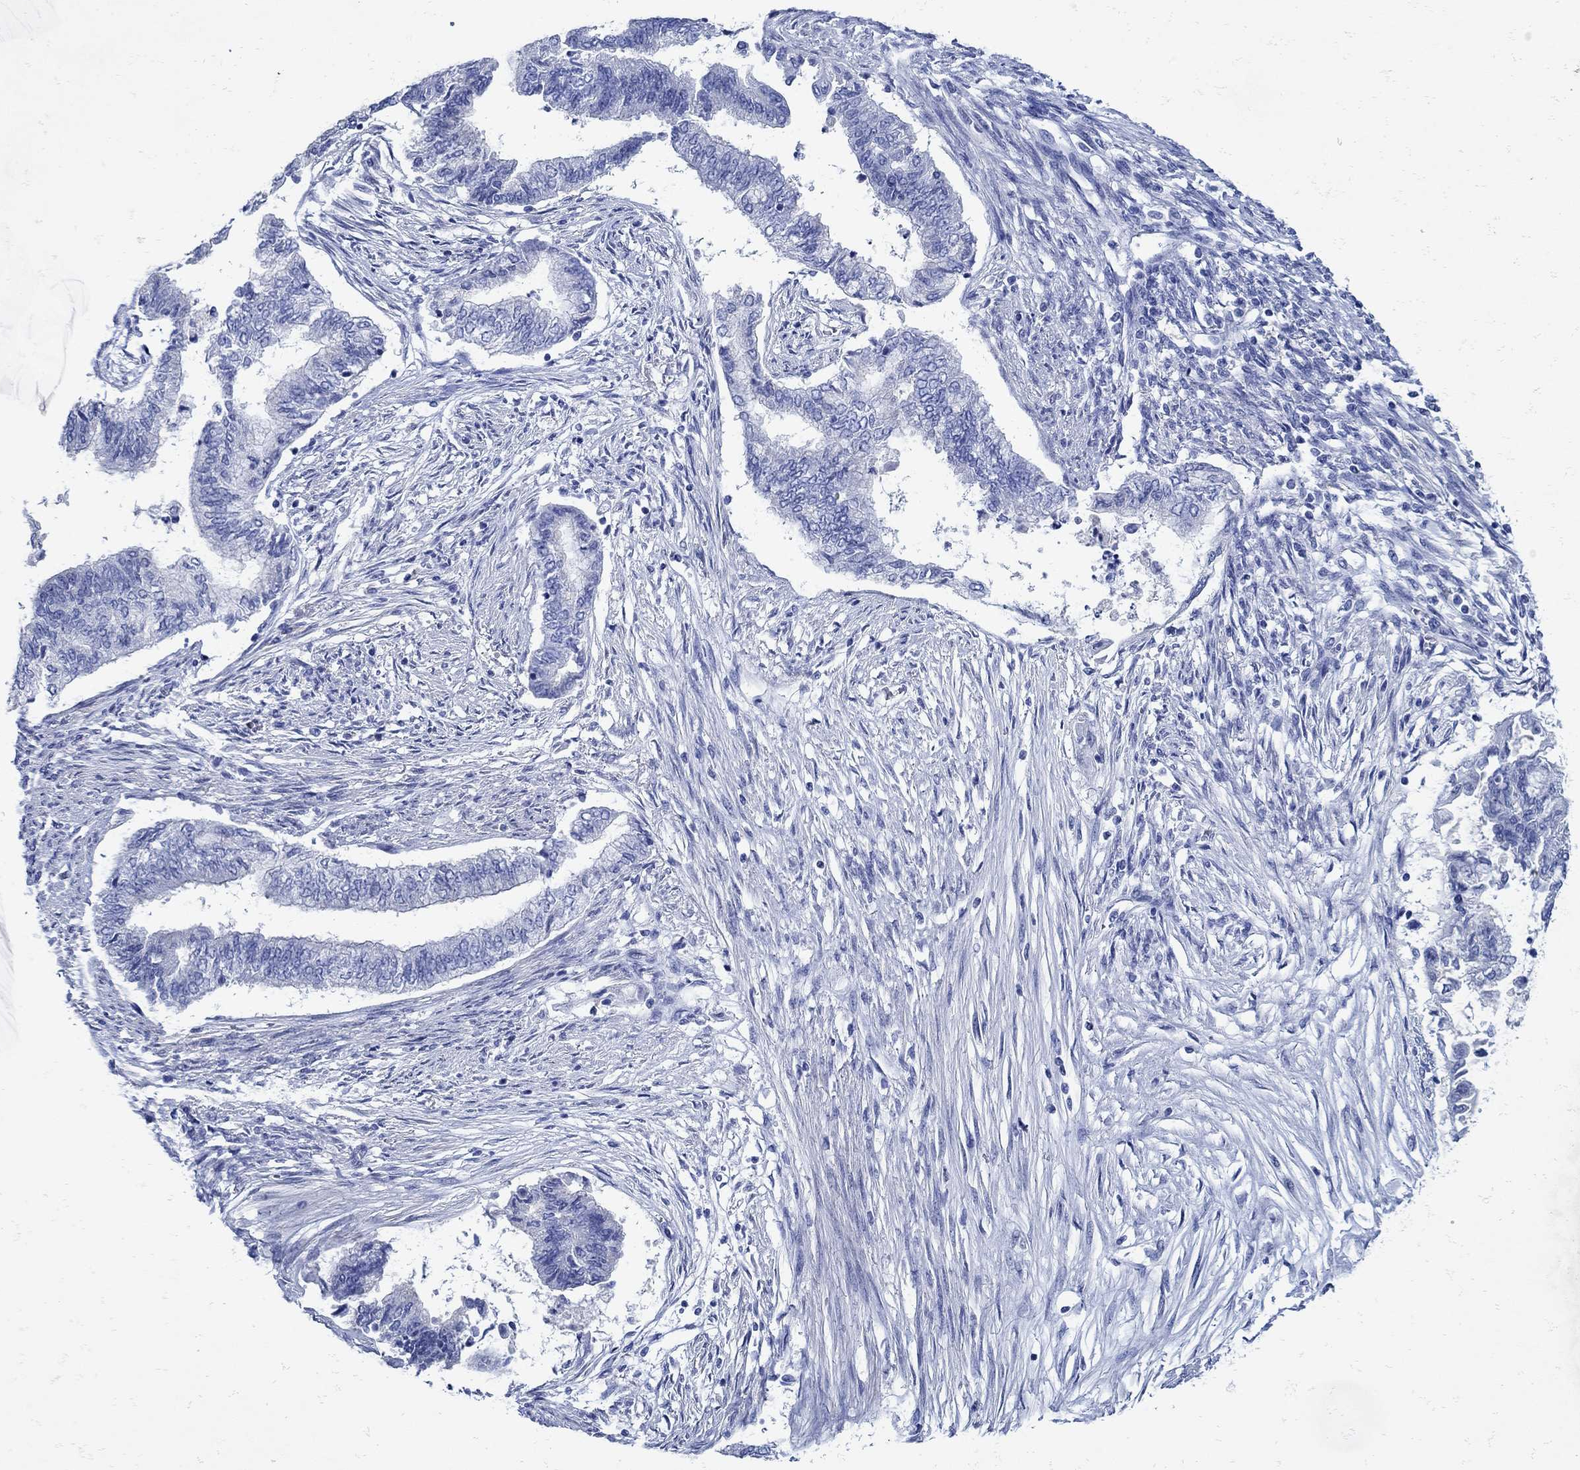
{"staining": {"intensity": "negative", "quantity": "none", "location": "none"}, "tissue": "endometrial cancer", "cell_type": "Tumor cells", "image_type": "cancer", "snomed": [{"axis": "morphology", "description": "Adenocarcinoma, NOS"}, {"axis": "topography", "description": "Endometrium"}], "caption": "Tumor cells show no significant protein expression in endometrial cancer (adenocarcinoma).", "gene": "NOS1", "patient": {"sex": "female", "age": 65}}